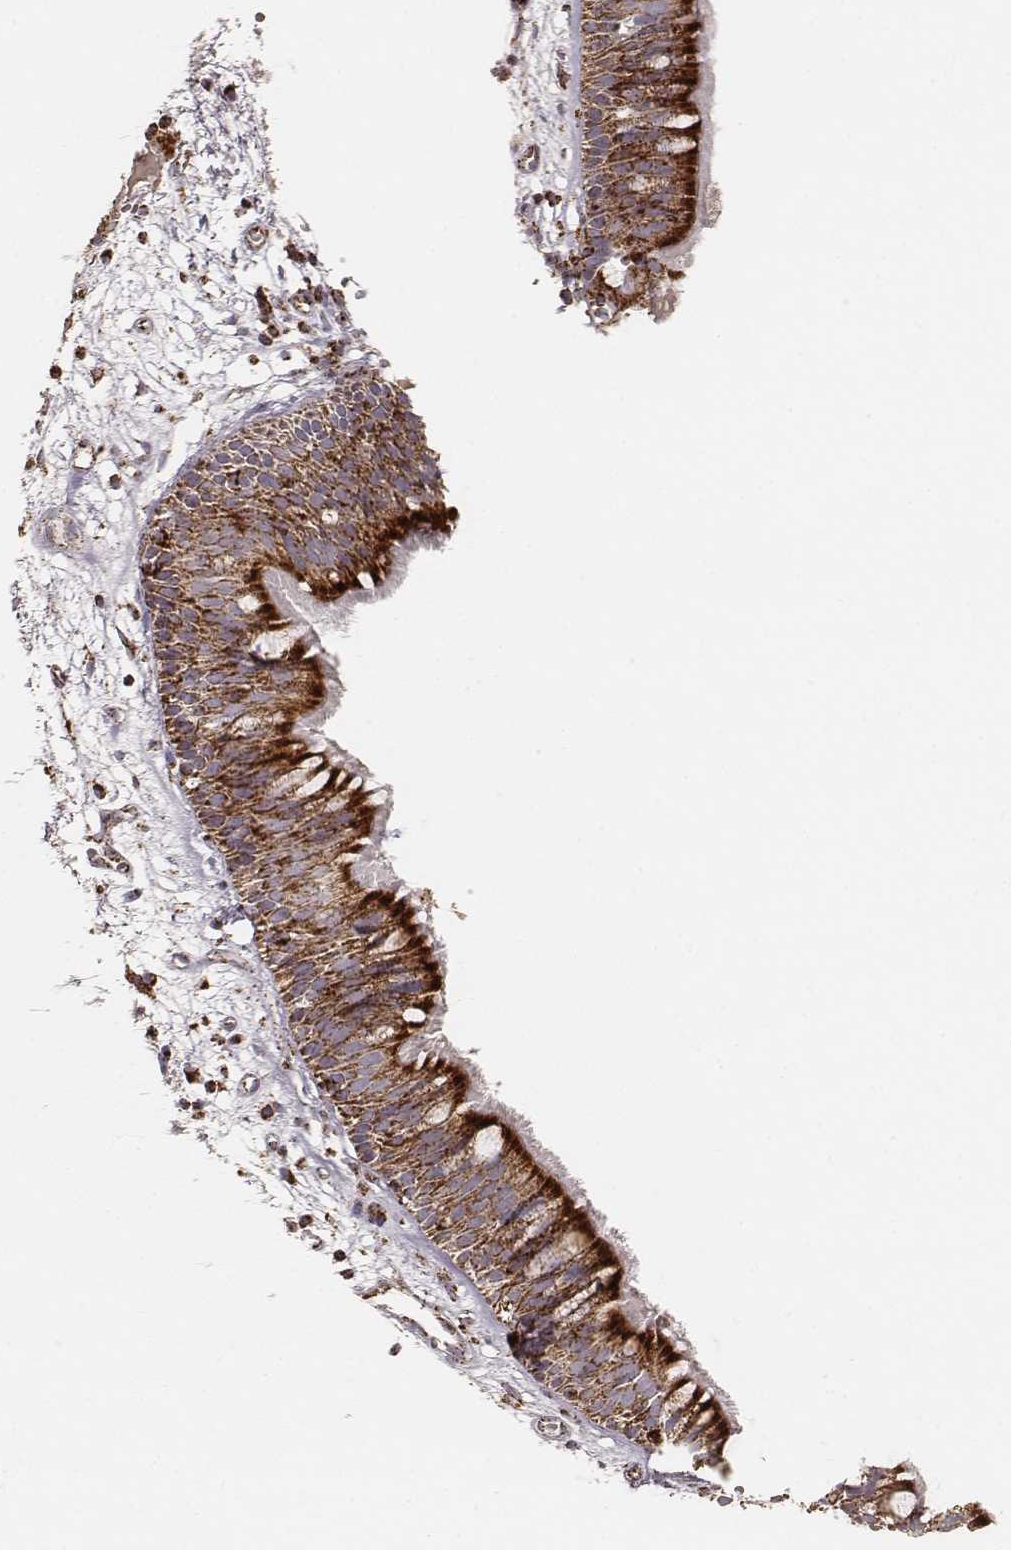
{"staining": {"intensity": "strong", "quantity": ">75%", "location": "cytoplasmic/membranous"}, "tissue": "bronchus", "cell_type": "Respiratory epithelial cells", "image_type": "normal", "snomed": [{"axis": "morphology", "description": "Normal tissue, NOS"}, {"axis": "morphology", "description": "Squamous cell carcinoma, NOS"}, {"axis": "topography", "description": "Cartilage tissue"}, {"axis": "topography", "description": "Bronchus"}, {"axis": "topography", "description": "Lung"}], "caption": "Immunohistochemistry (IHC) of unremarkable human bronchus displays high levels of strong cytoplasmic/membranous expression in about >75% of respiratory epithelial cells.", "gene": "CS", "patient": {"sex": "male", "age": 66}}